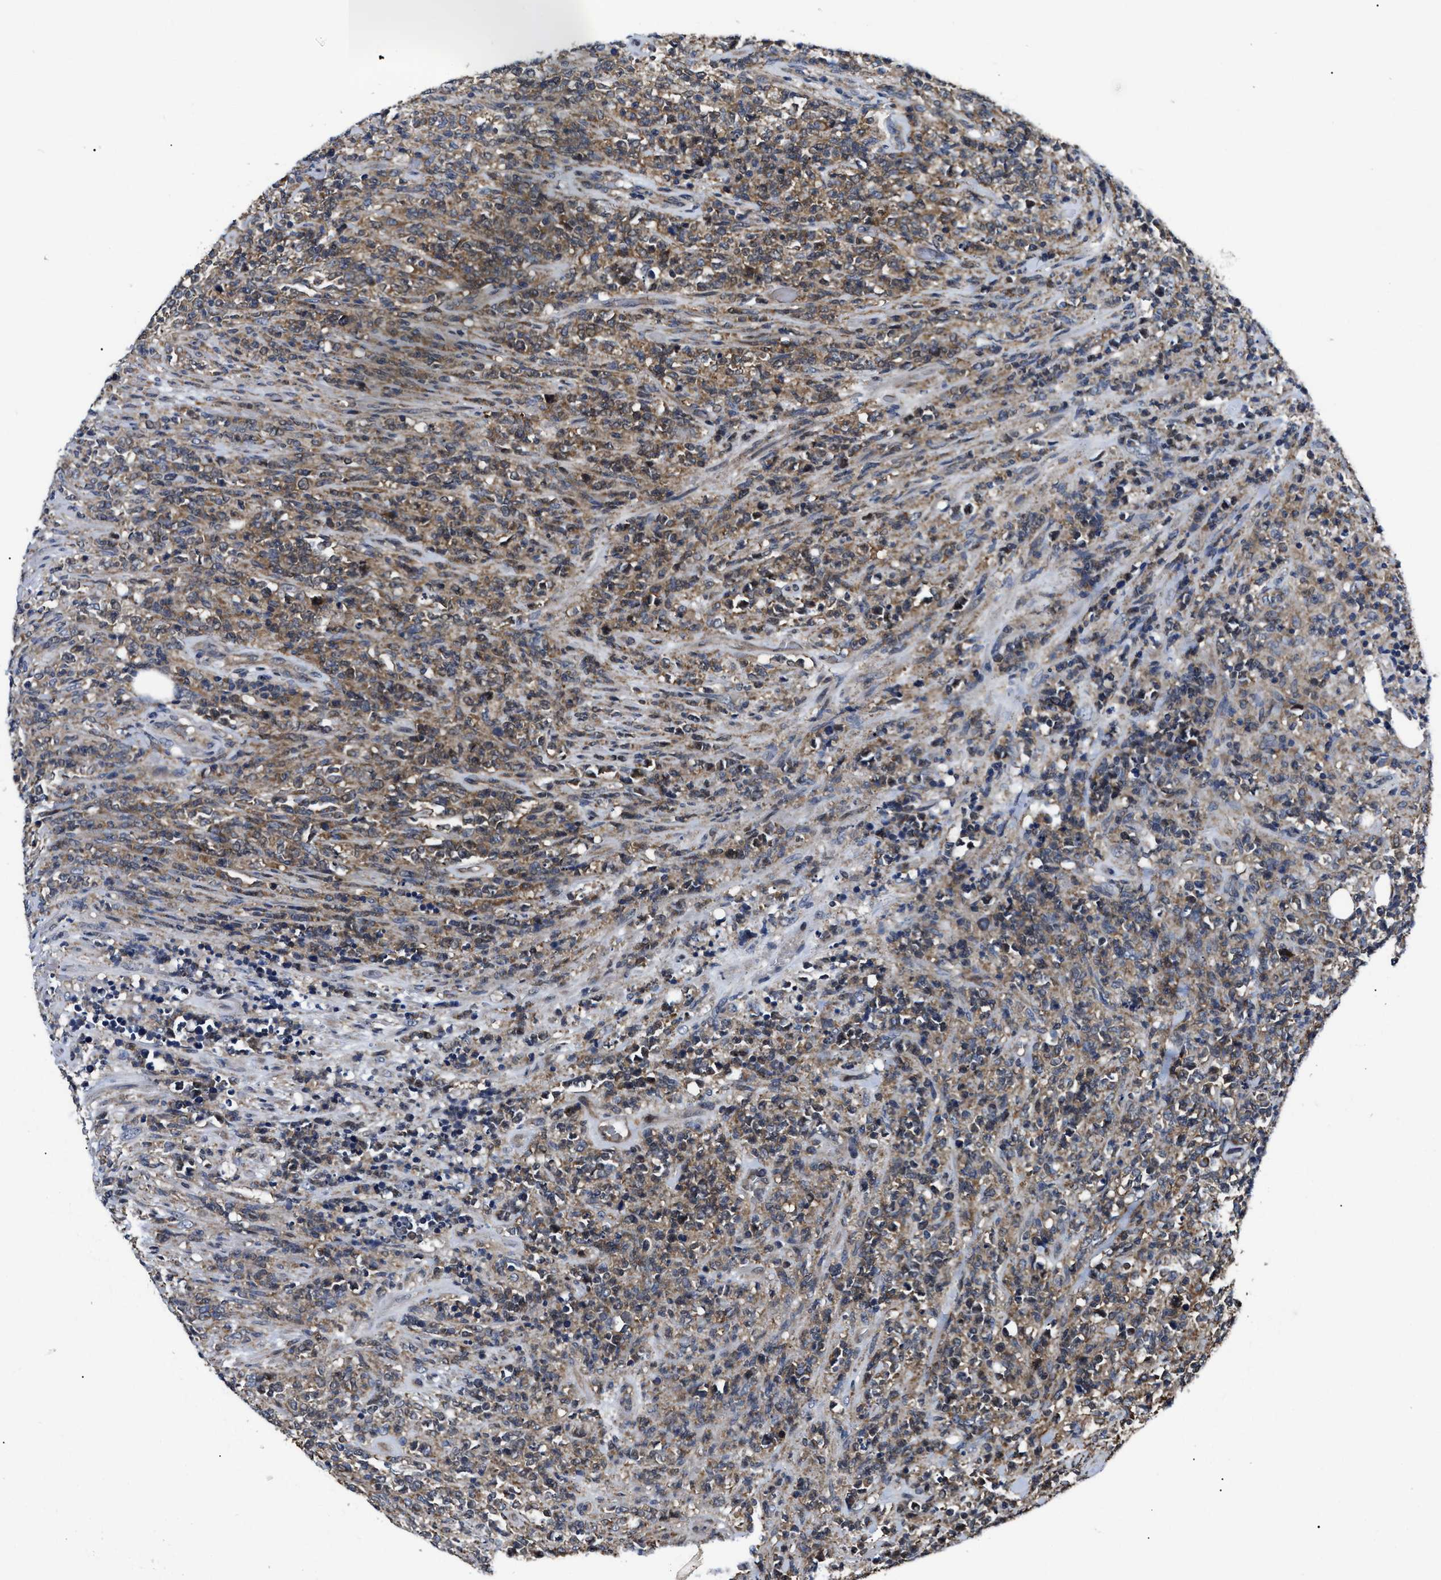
{"staining": {"intensity": "weak", "quantity": ">75%", "location": "cytoplasmic/membranous"}, "tissue": "lymphoma", "cell_type": "Tumor cells", "image_type": "cancer", "snomed": [{"axis": "morphology", "description": "Malignant lymphoma, non-Hodgkin's type, High grade"}, {"axis": "topography", "description": "Soft tissue"}], "caption": "High-grade malignant lymphoma, non-Hodgkin's type stained for a protein displays weak cytoplasmic/membranous positivity in tumor cells.", "gene": "GET4", "patient": {"sex": "male", "age": 18}}